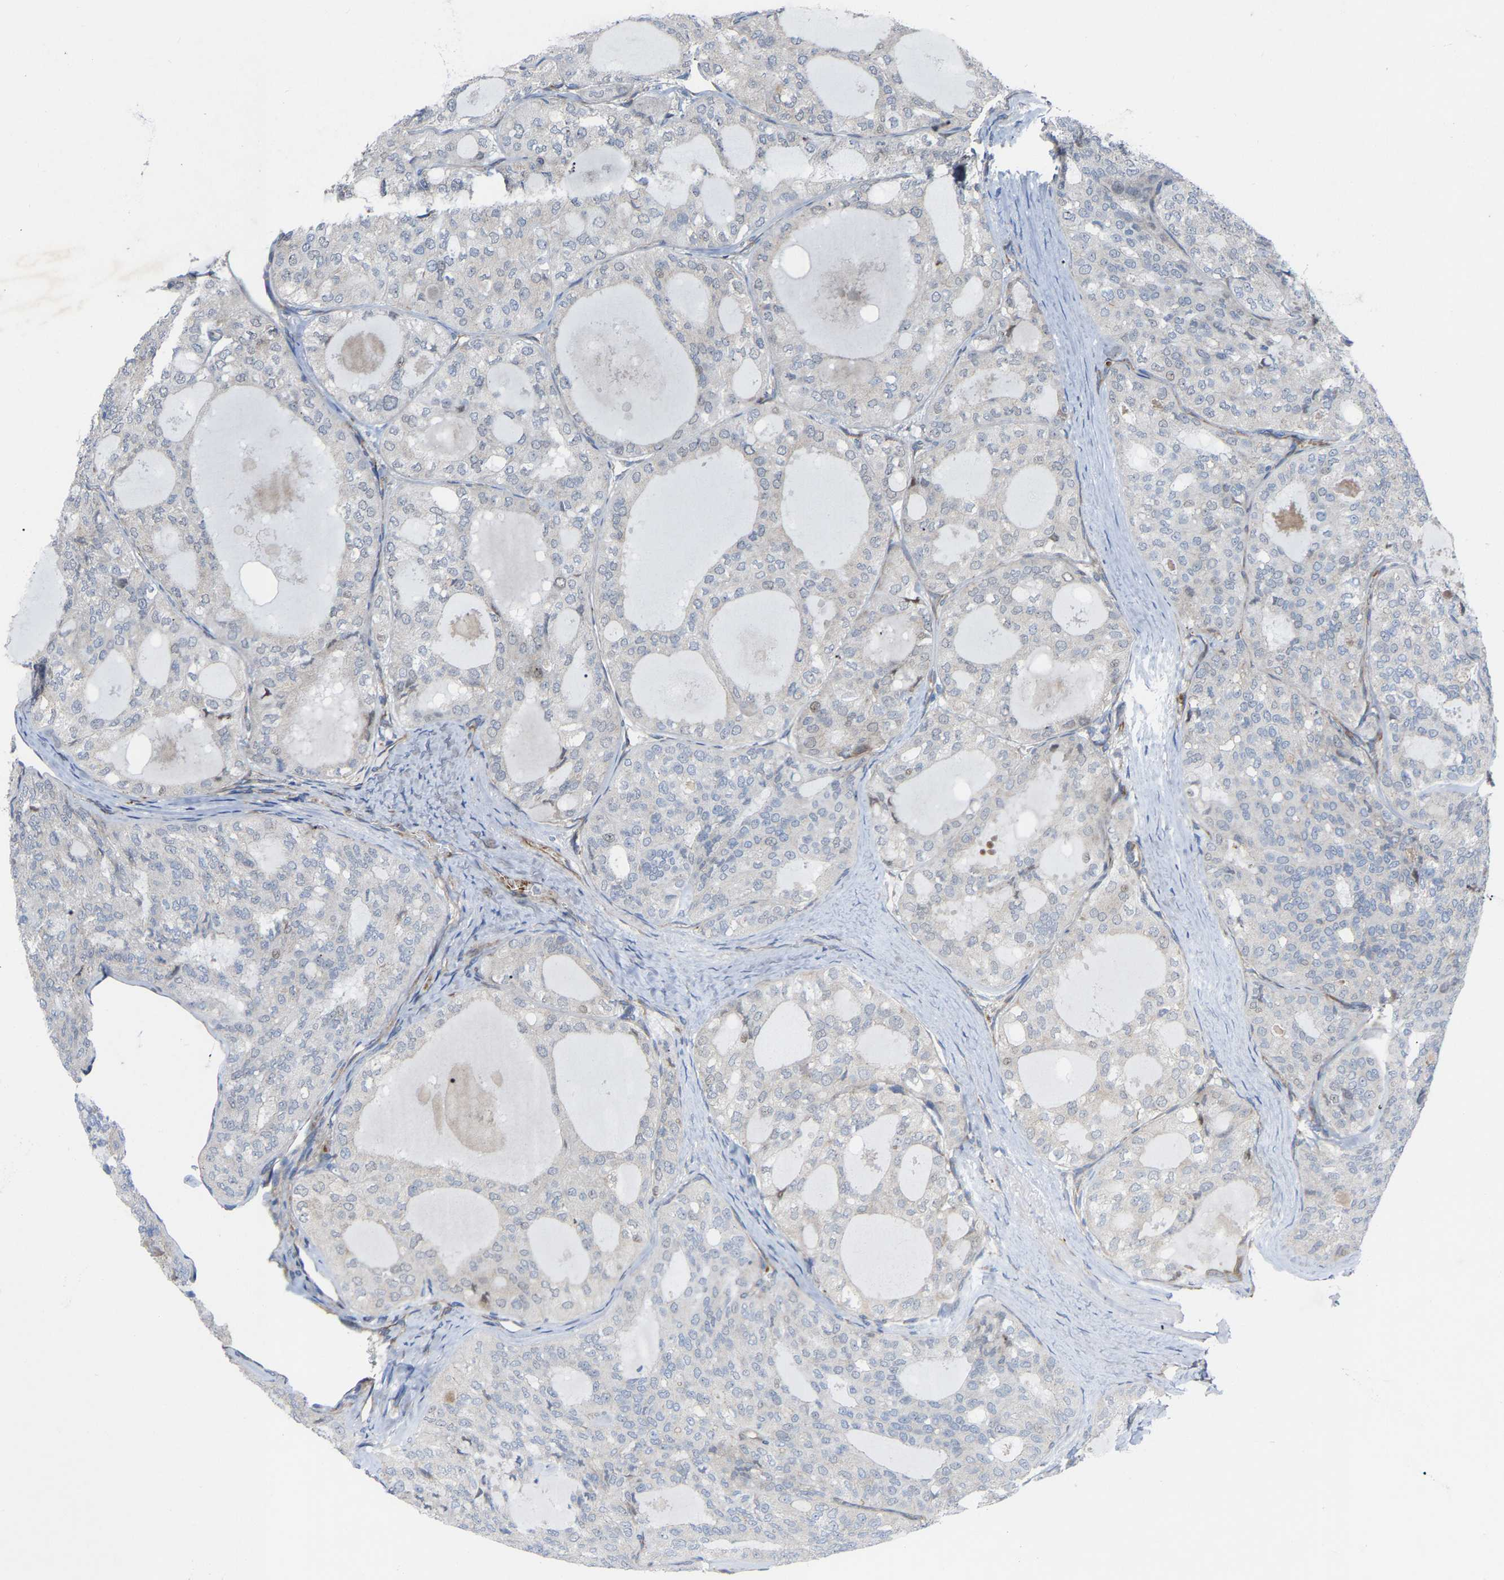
{"staining": {"intensity": "negative", "quantity": "none", "location": "none"}, "tissue": "thyroid cancer", "cell_type": "Tumor cells", "image_type": "cancer", "snomed": [{"axis": "morphology", "description": "Follicular adenoma carcinoma, NOS"}, {"axis": "topography", "description": "Thyroid gland"}], "caption": "Tumor cells are negative for protein expression in human follicular adenoma carcinoma (thyroid).", "gene": "TOR1B", "patient": {"sex": "male", "age": 75}}